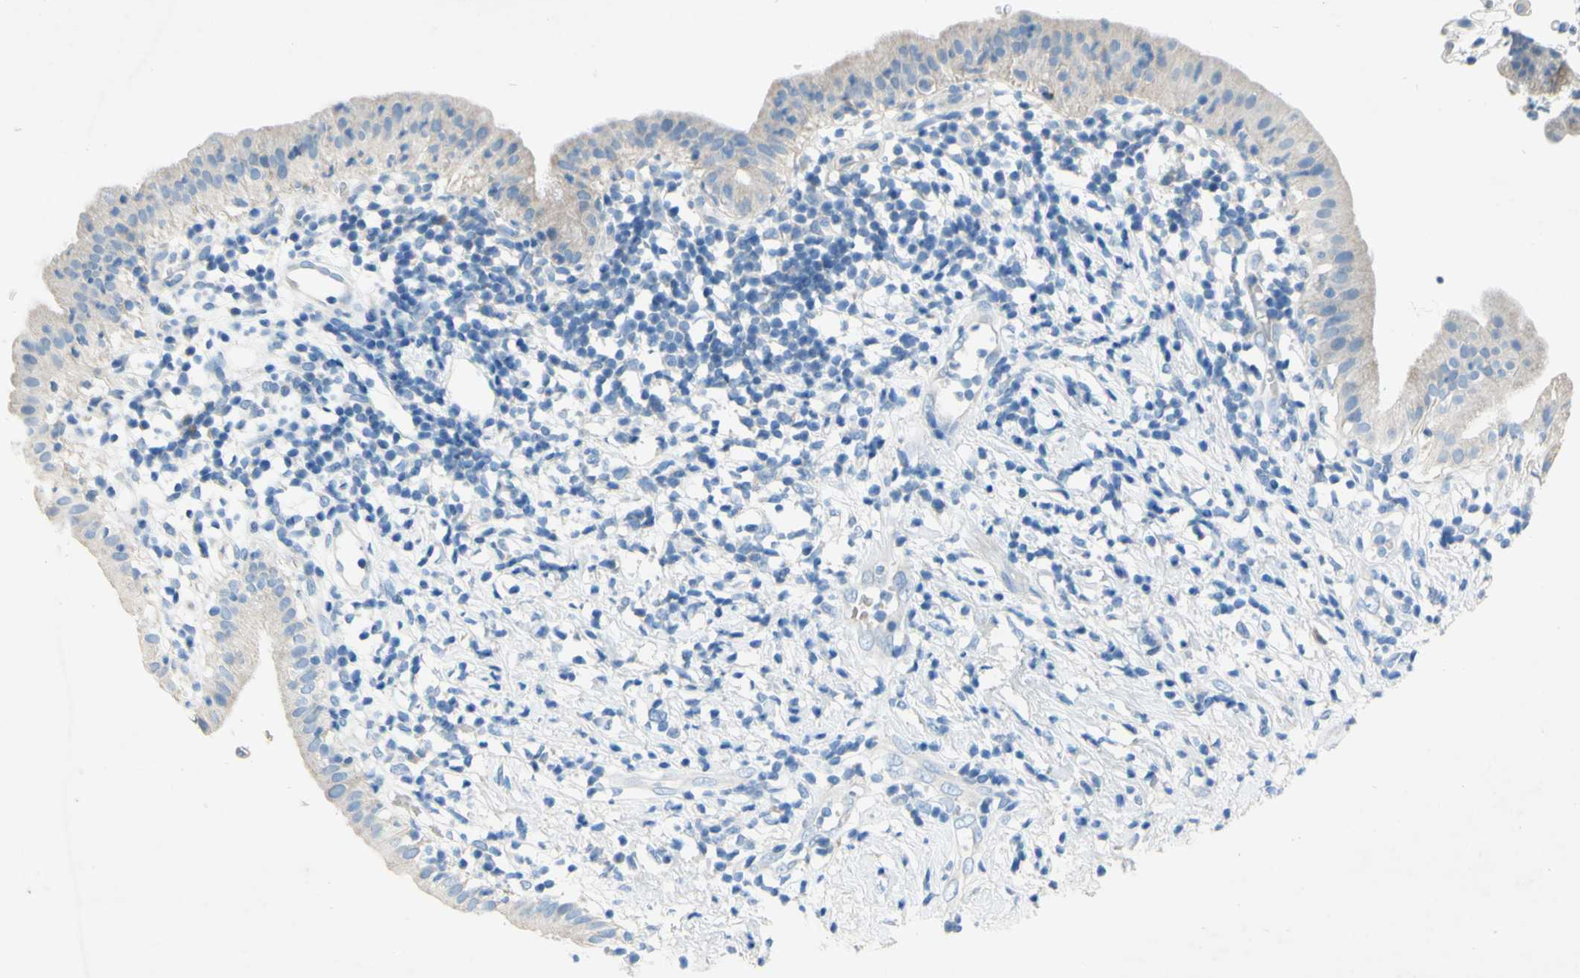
{"staining": {"intensity": "negative", "quantity": "none", "location": "none"}, "tissue": "pancreatic cancer", "cell_type": "Tumor cells", "image_type": "cancer", "snomed": [{"axis": "morphology", "description": "Adenocarcinoma, NOS"}, {"axis": "morphology", "description": "Adenocarcinoma, metastatic, NOS"}, {"axis": "topography", "description": "Lymph node"}, {"axis": "topography", "description": "Pancreas"}, {"axis": "topography", "description": "Duodenum"}], "caption": "High magnification brightfield microscopy of pancreatic cancer (metastatic adenocarcinoma) stained with DAB (brown) and counterstained with hematoxylin (blue): tumor cells show no significant staining.", "gene": "ACADL", "patient": {"sex": "female", "age": 64}}